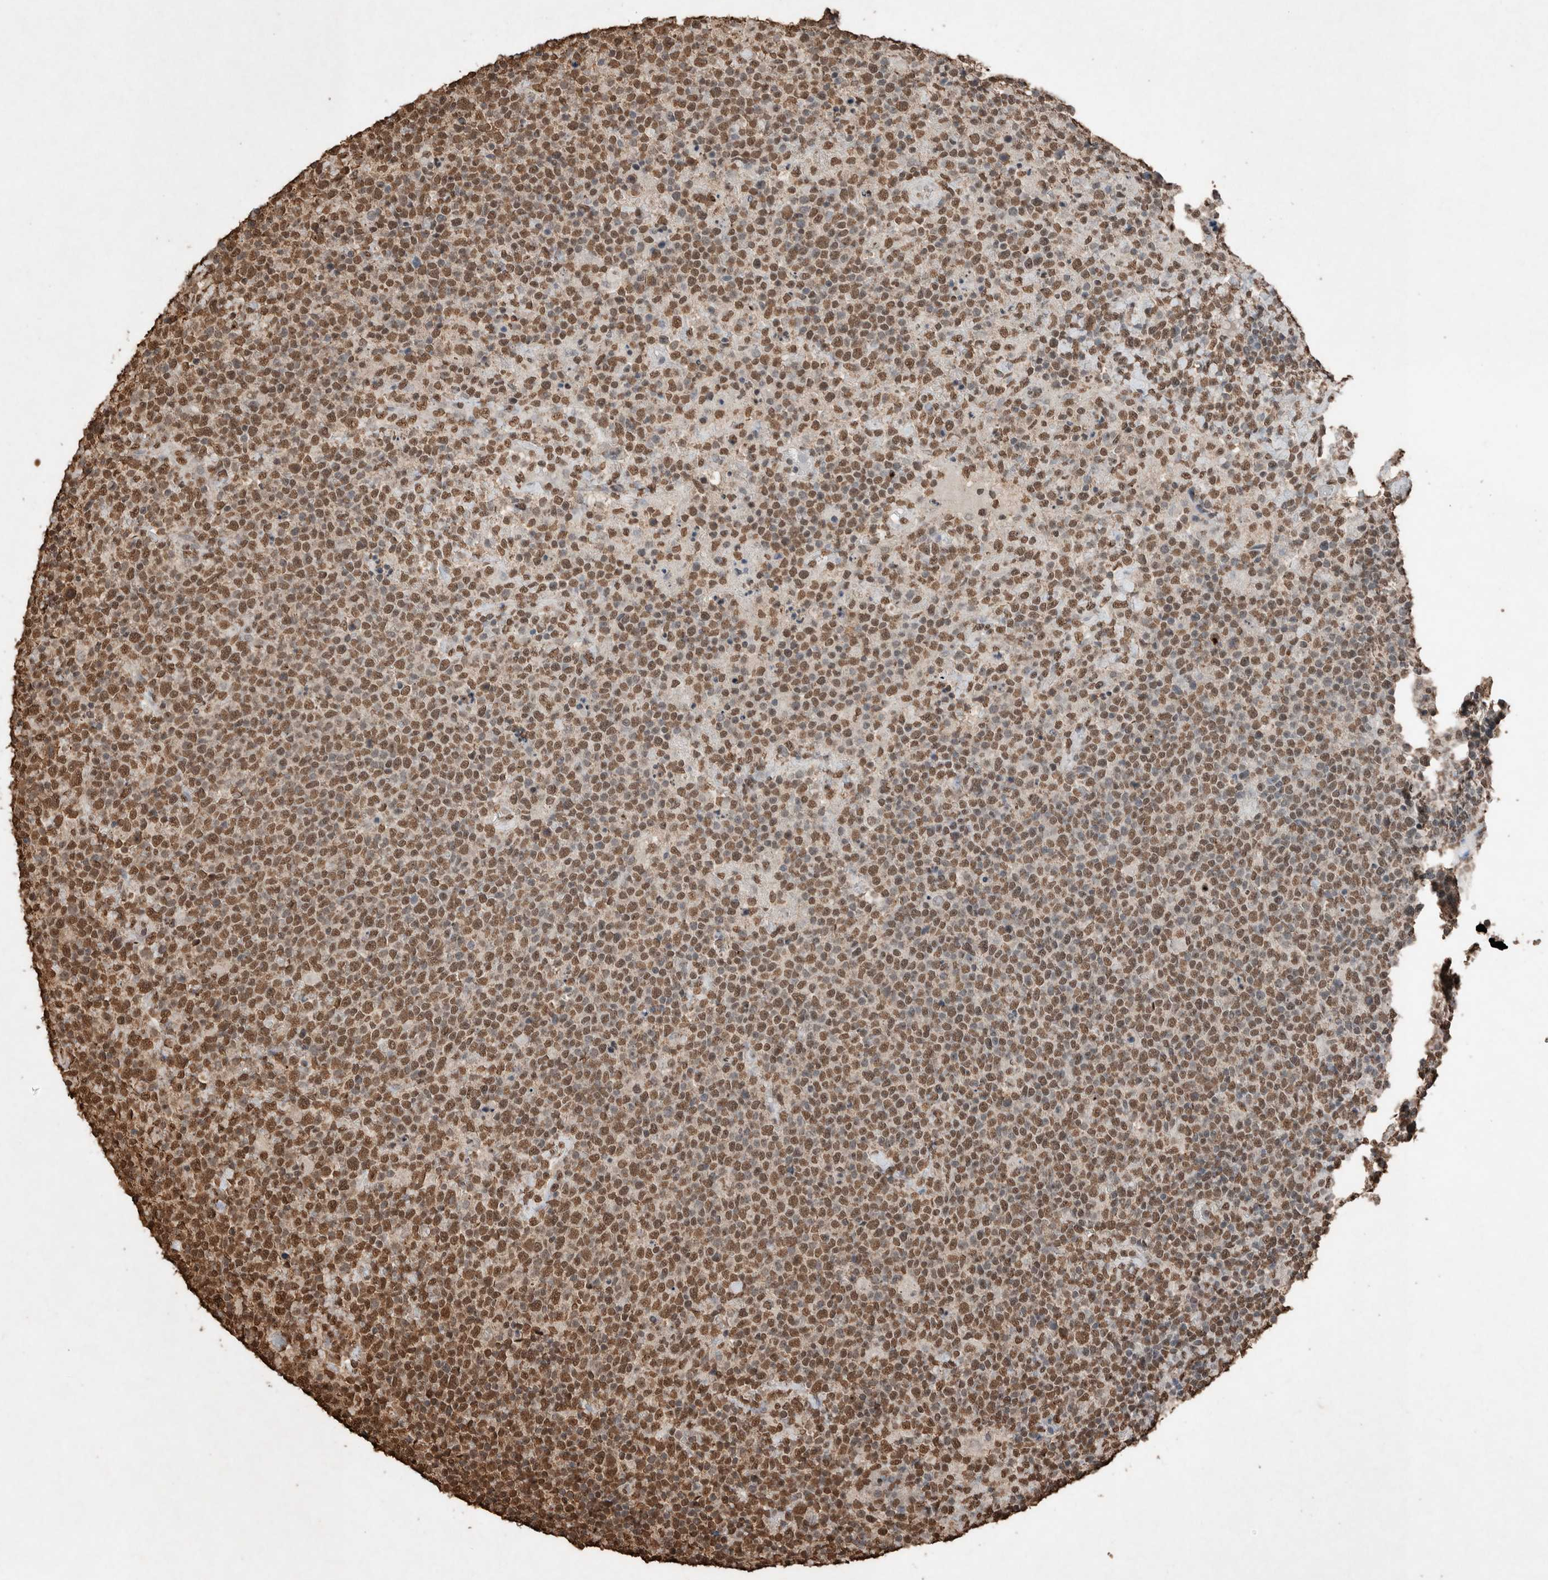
{"staining": {"intensity": "moderate", "quantity": ">75%", "location": "nuclear"}, "tissue": "lymphoma", "cell_type": "Tumor cells", "image_type": "cancer", "snomed": [{"axis": "morphology", "description": "Malignant lymphoma, non-Hodgkin's type, High grade"}, {"axis": "topography", "description": "Lymph node"}], "caption": "Malignant lymphoma, non-Hodgkin's type (high-grade) stained for a protein (brown) demonstrates moderate nuclear positive expression in about >75% of tumor cells.", "gene": "FSTL3", "patient": {"sex": "male", "age": 61}}